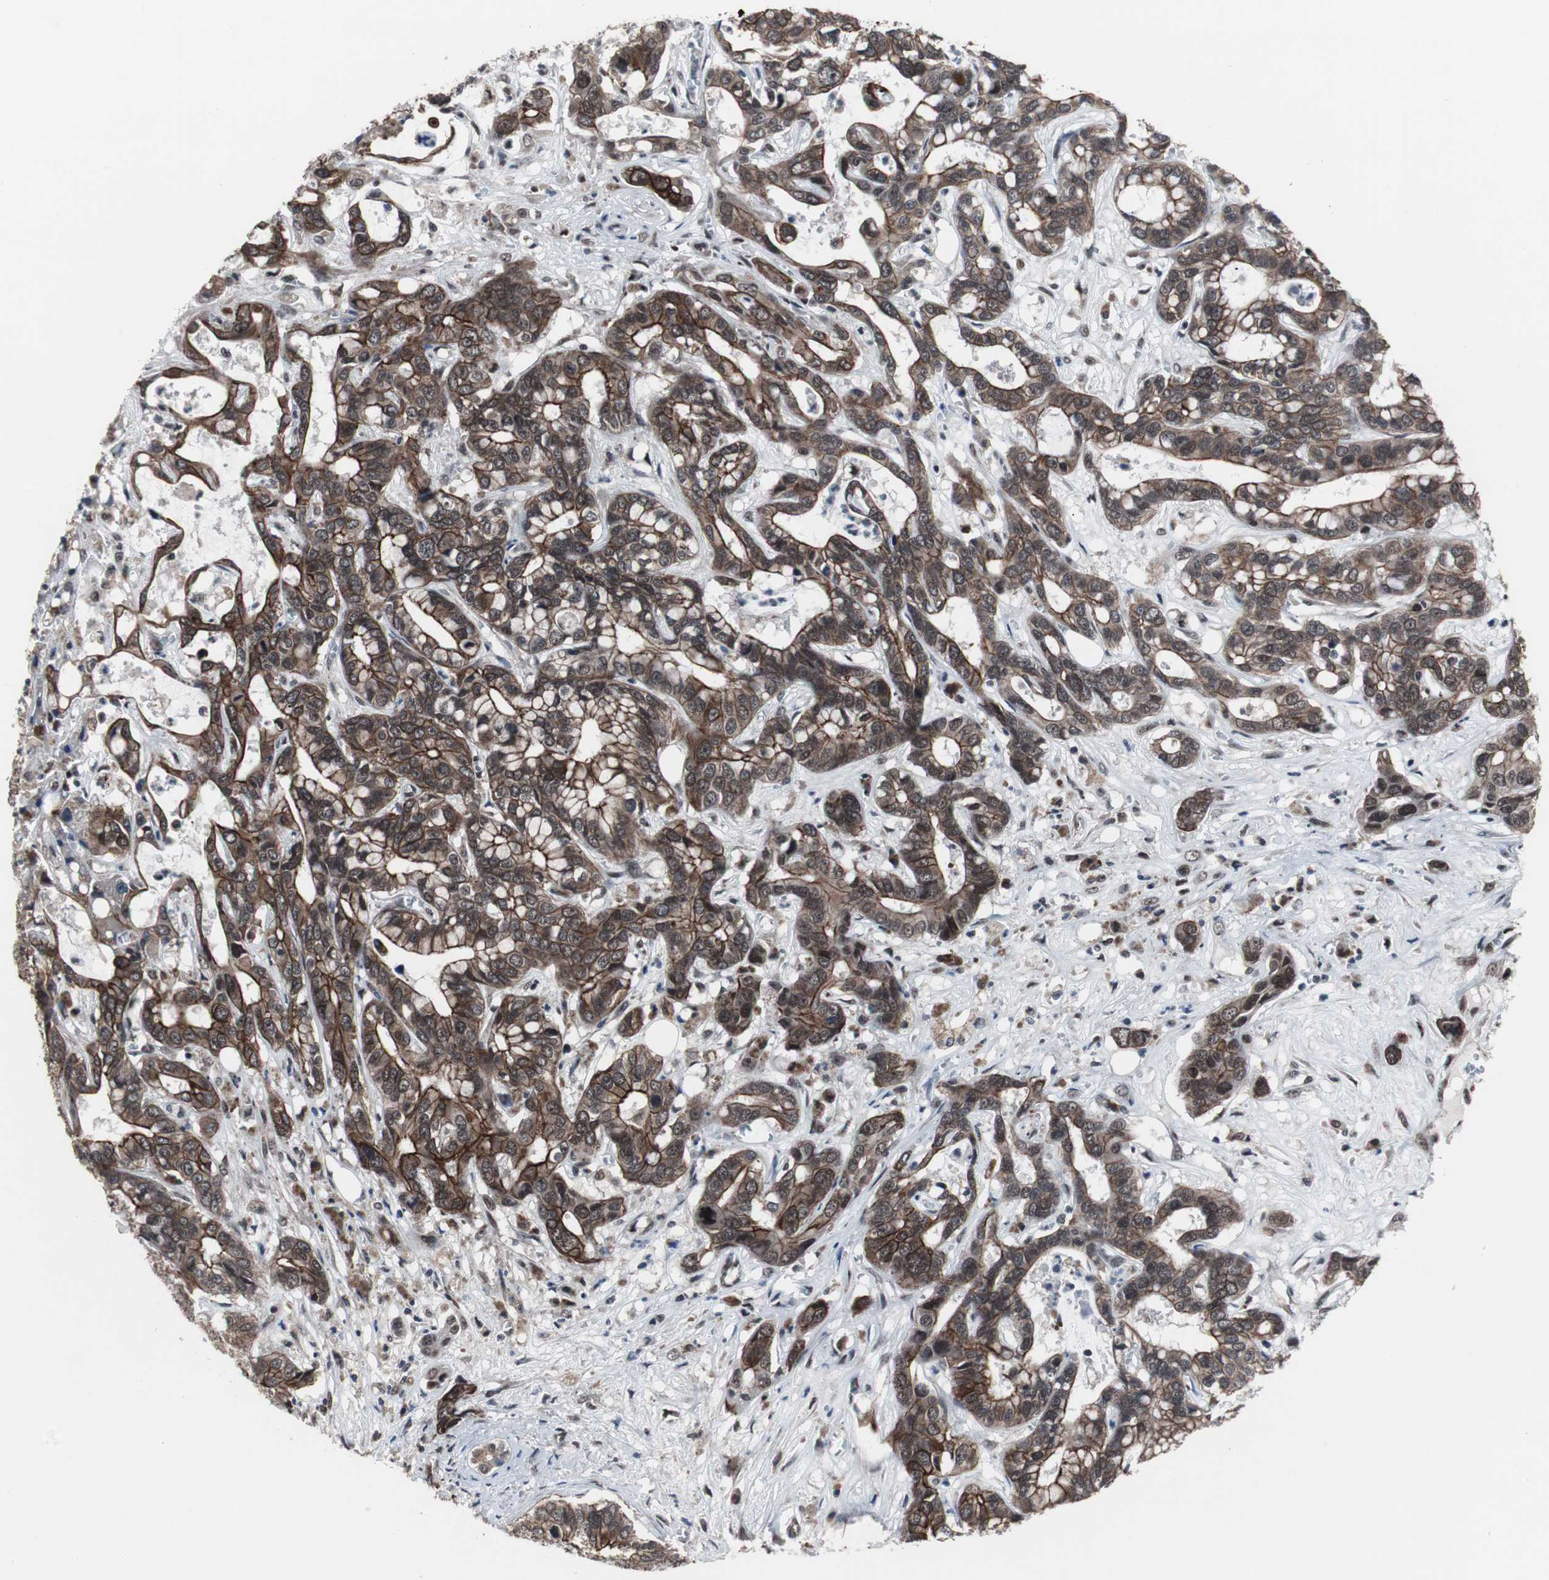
{"staining": {"intensity": "strong", "quantity": ">75%", "location": "cytoplasmic/membranous,nuclear"}, "tissue": "liver cancer", "cell_type": "Tumor cells", "image_type": "cancer", "snomed": [{"axis": "morphology", "description": "Cholangiocarcinoma"}, {"axis": "topography", "description": "Liver"}], "caption": "Brown immunohistochemical staining in human liver cancer (cholangiocarcinoma) demonstrates strong cytoplasmic/membranous and nuclear staining in about >75% of tumor cells.", "gene": "GTF2F2", "patient": {"sex": "female", "age": 65}}